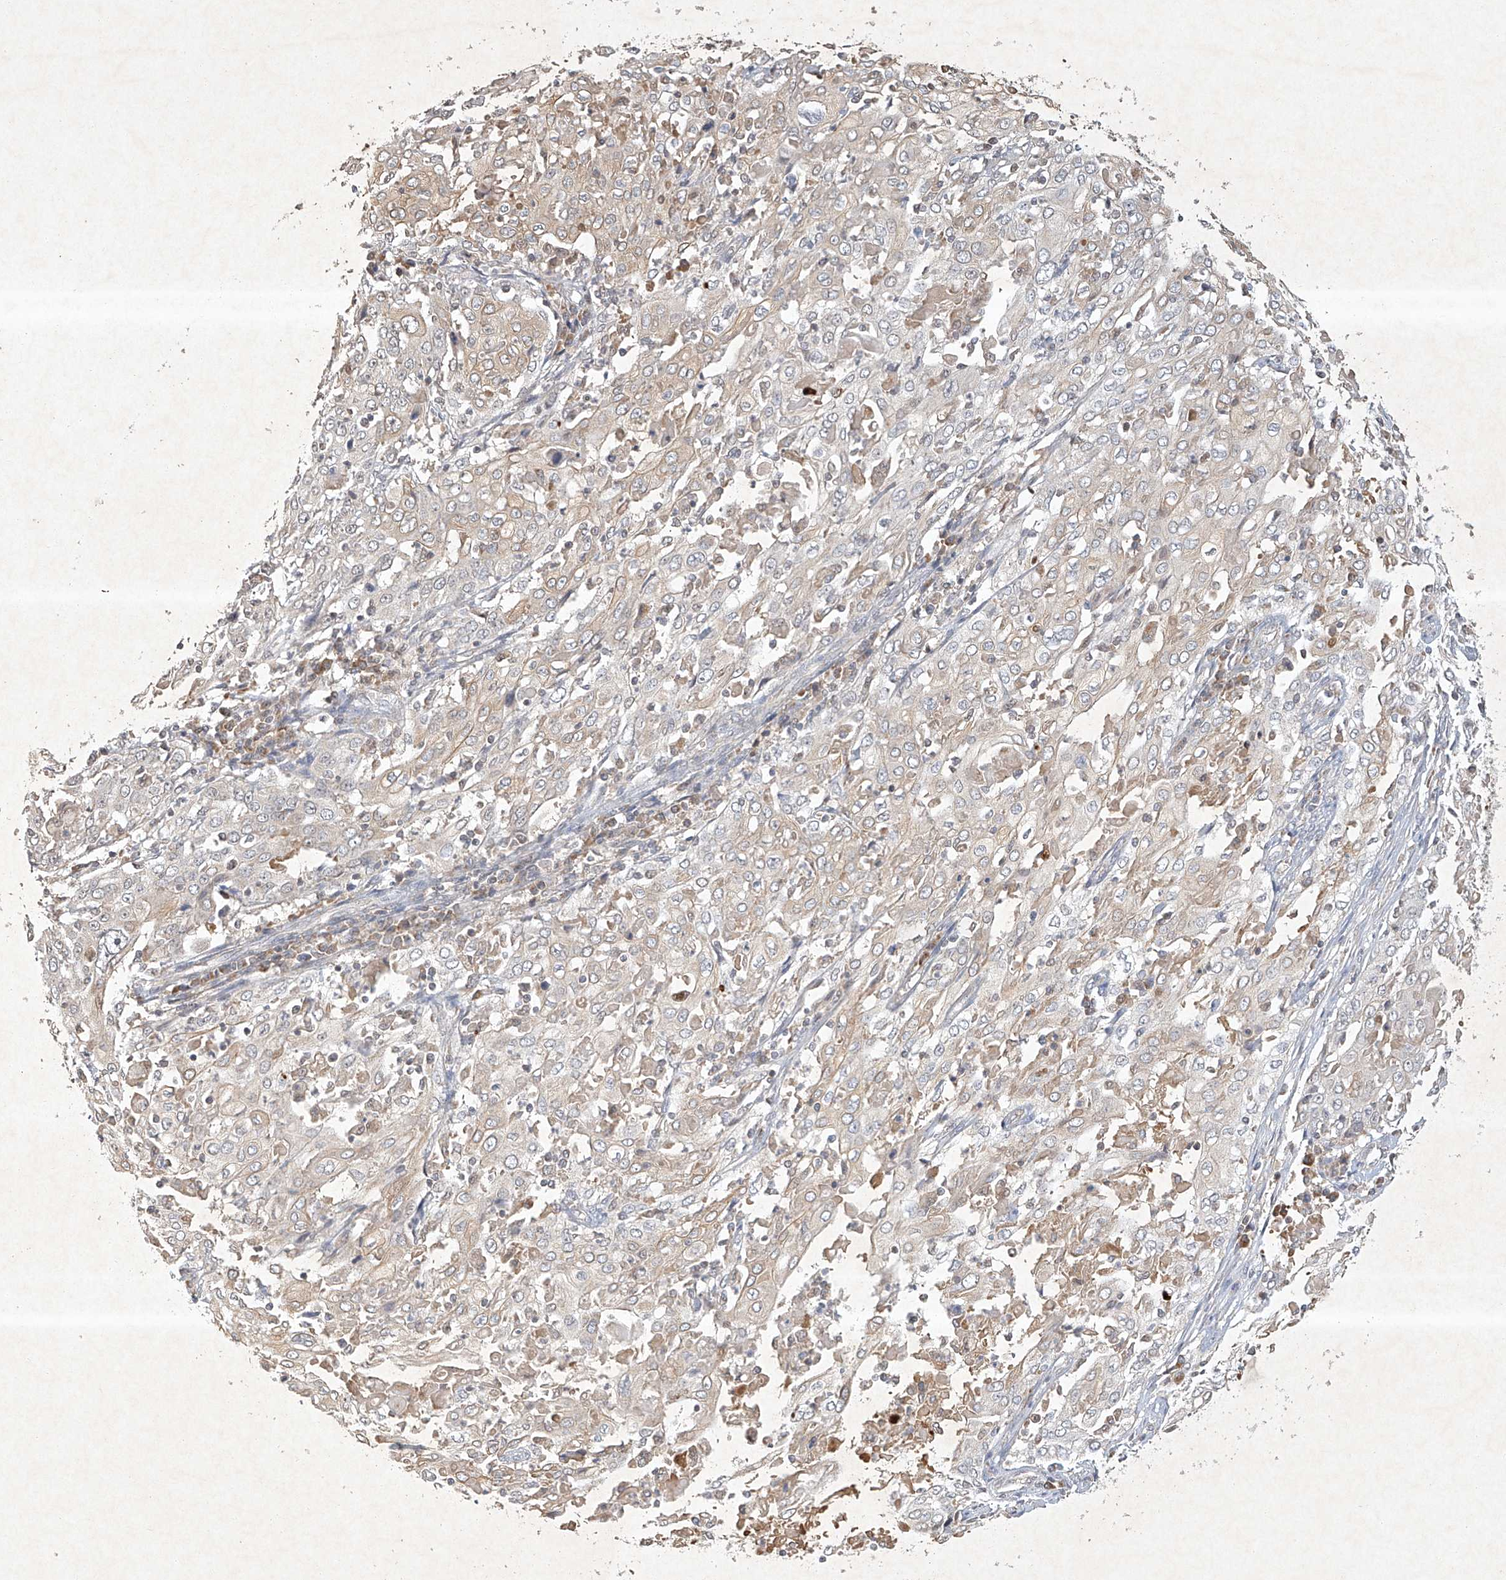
{"staining": {"intensity": "weak", "quantity": "<25%", "location": "cytoplasmic/membranous"}, "tissue": "cervical cancer", "cell_type": "Tumor cells", "image_type": "cancer", "snomed": [{"axis": "morphology", "description": "Squamous cell carcinoma, NOS"}, {"axis": "topography", "description": "Cervix"}], "caption": "DAB immunohistochemical staining of cervical cancer exhibits no significant positivity in tumor cells.", "gene": "BTRC", "patient": {"sex": "female", "age": 39}}